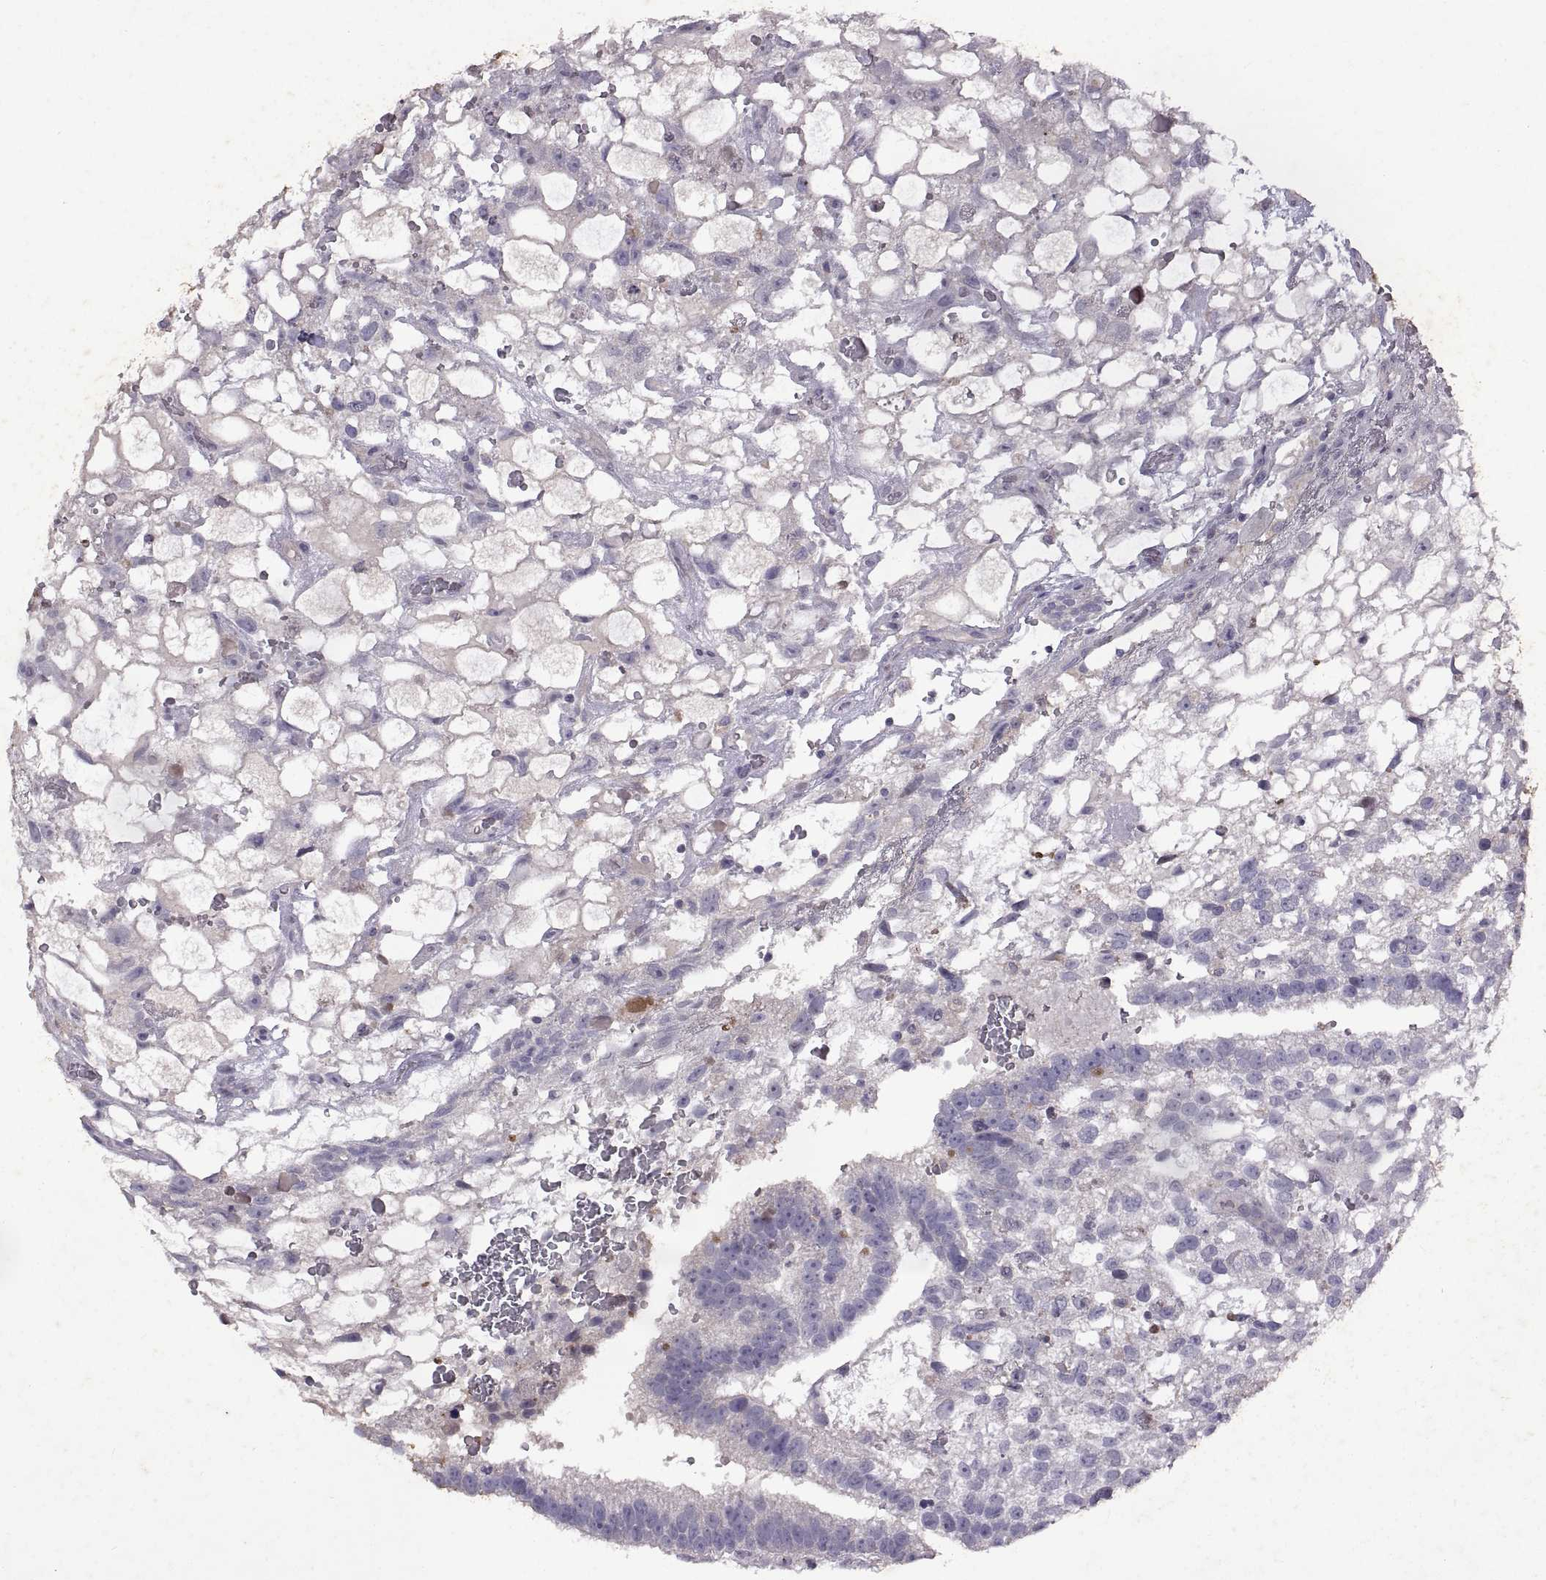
{"staining": {"intensity": "negative", "quantity": "none", "location": "none"}, "tissue": "testis cancer", "cell_type": "Tumor cells", "image_type": "cancer", "snomed": [{"axis": "morphology", "description": "Normal tissue, NOS"}, {"axis": "morphology", "description": "Carcinoma, Embryonal, NOS"}, {"axis": "topography", "description": "Testis"}, {"axis": "topography", "description": "Epididymis"}], "caption": "Immunohistochemical staining of human embryonal carcinoma (testis) reveals no significant staining in tumor cells.", "gene": "DEFB136", "patient": {"sex": "male", "age": 32}}